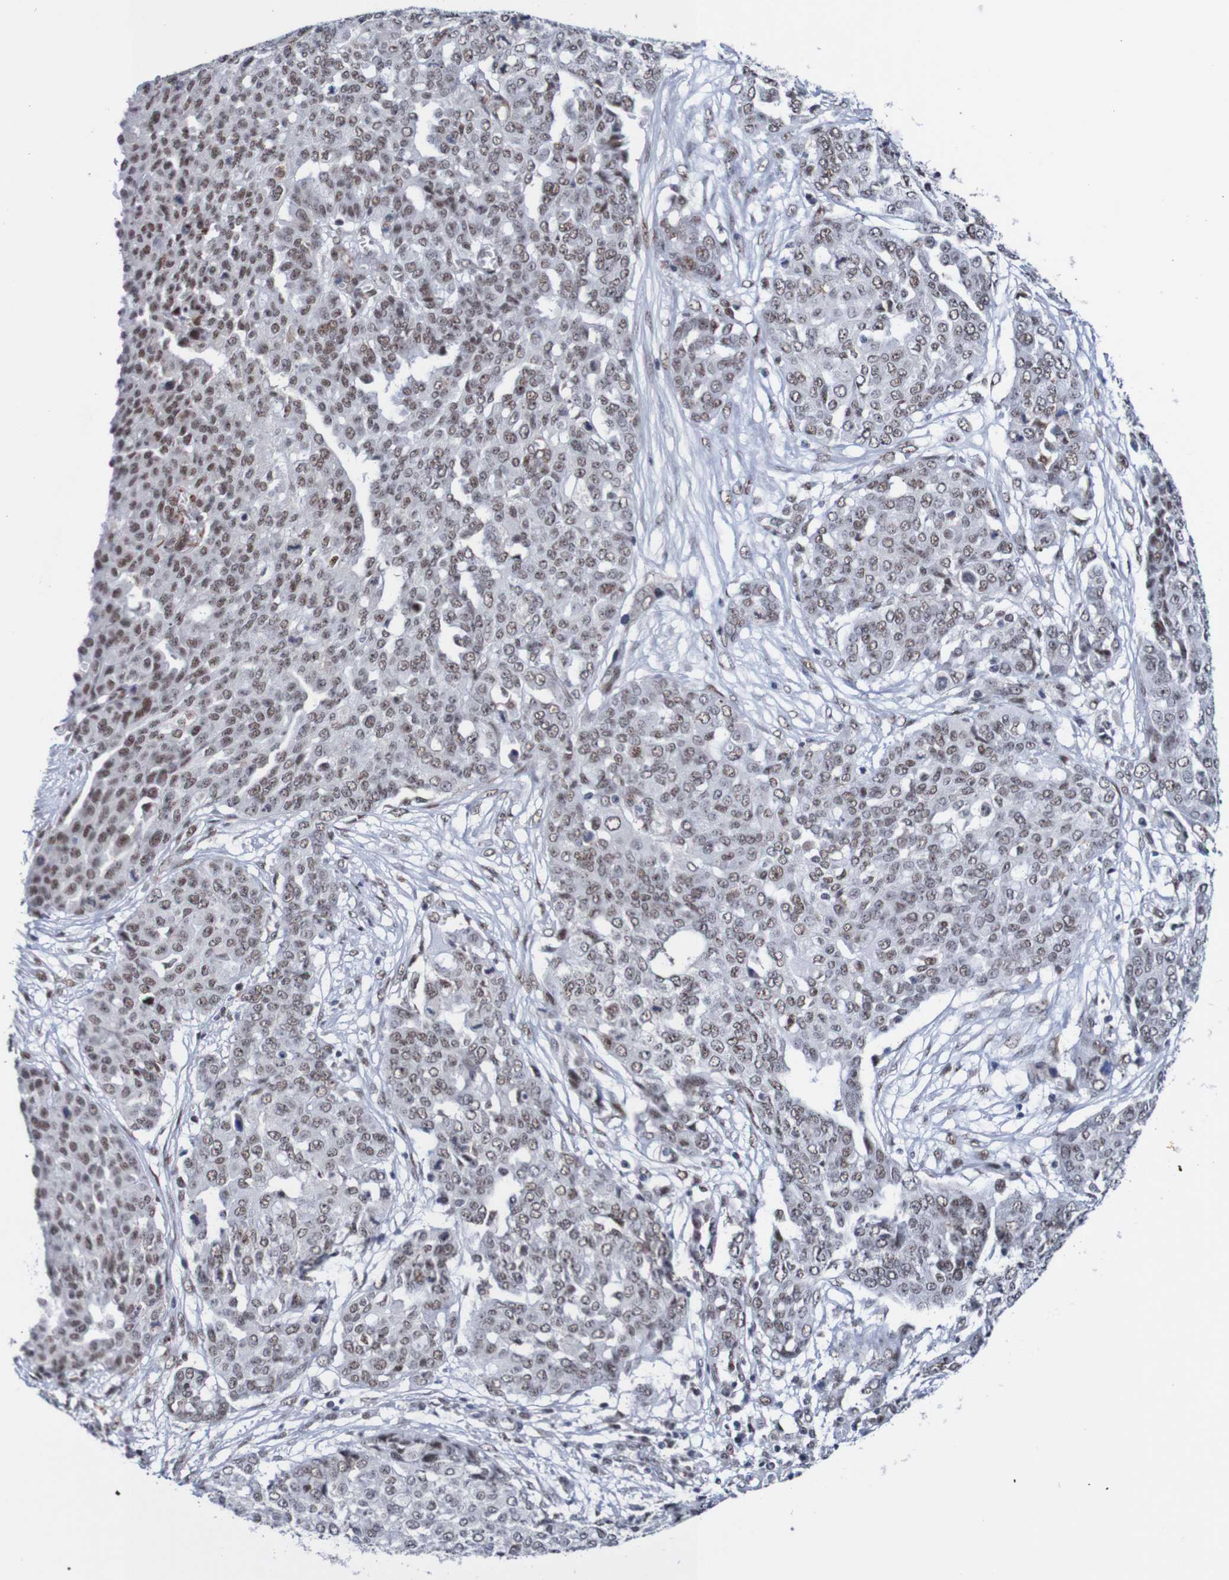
{"staining": {"intensity": "moderate", "quantity": ">75%", "location": "nuclear"}, "tissue": "ovarian cancer", "cell_type": "Tumor cells", "image_type": "cancer", "snomed": [{"axis": "morphology", "description": "Cystadenocarcinoma, serous, NOS"}, {"axis": "topography", "description": "Soft tissue"}, {"axis": "topography", "description": "Ovary"}], "caption": "Tumor cells show moderate nuclear expression in approximately >75% of cells in ovarian serous cystadenocarcinoma.", "gene": "CDC5L", "patient": {"sex": "female", "age": 57}}